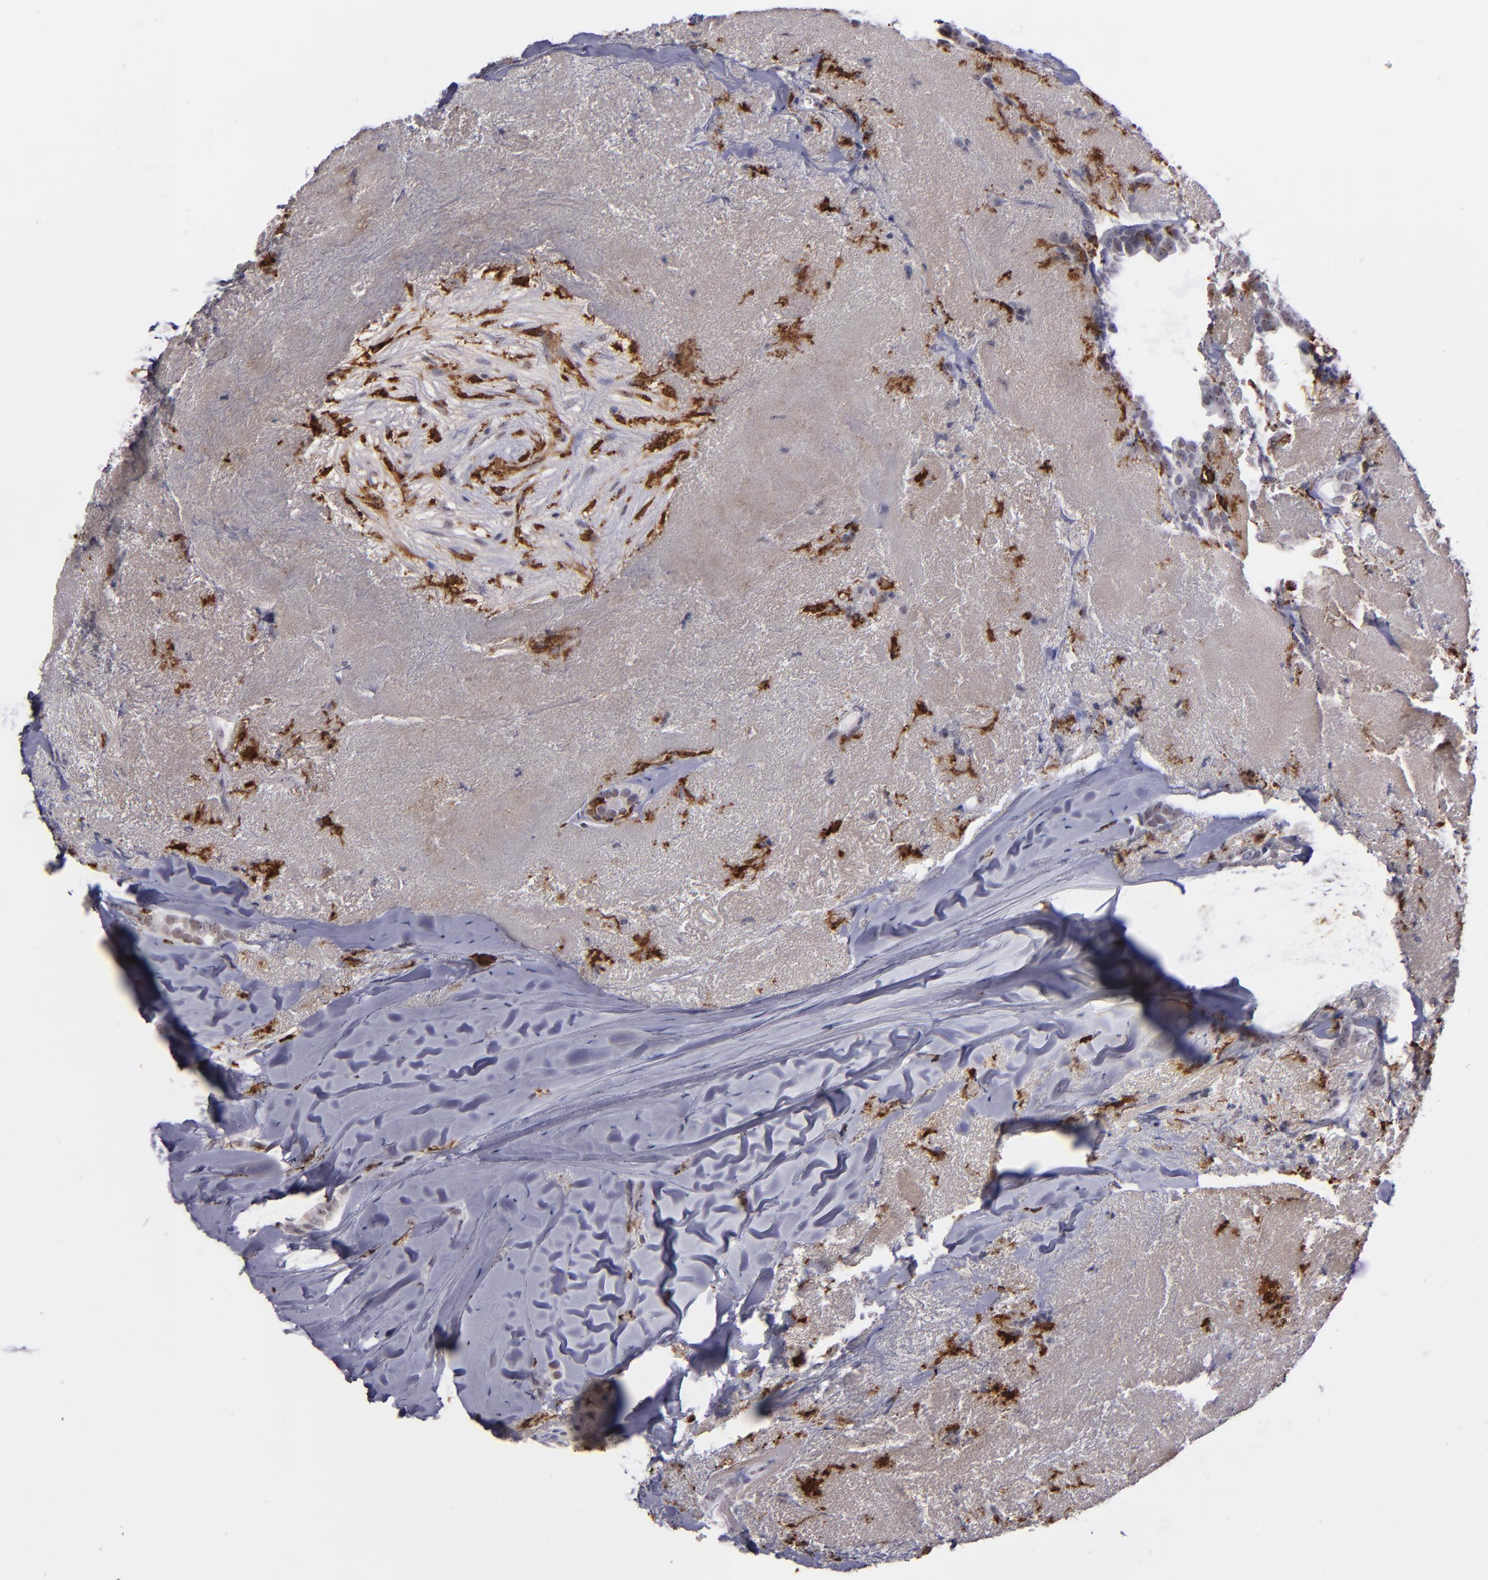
{"staining": {"intensity": "negative", "quantity": "none", "location": "none"}, "tissue": "breast cancer", "cell_type": "Tumor cells", "image_type": "cancer", "snomed": [{"axis": "morphology", "description": "Duct carcinoma"}, {"axis": "topography", "description": "Breast"}], "caption": "A high-resolution micrograph shows immunohistochemistry (IHC) staining of breast intraductal carcinoma, which exhibits no significant staining in tumor cells.", "gene": "NCF2", "patient": {"sex": "female", "age": 54}}